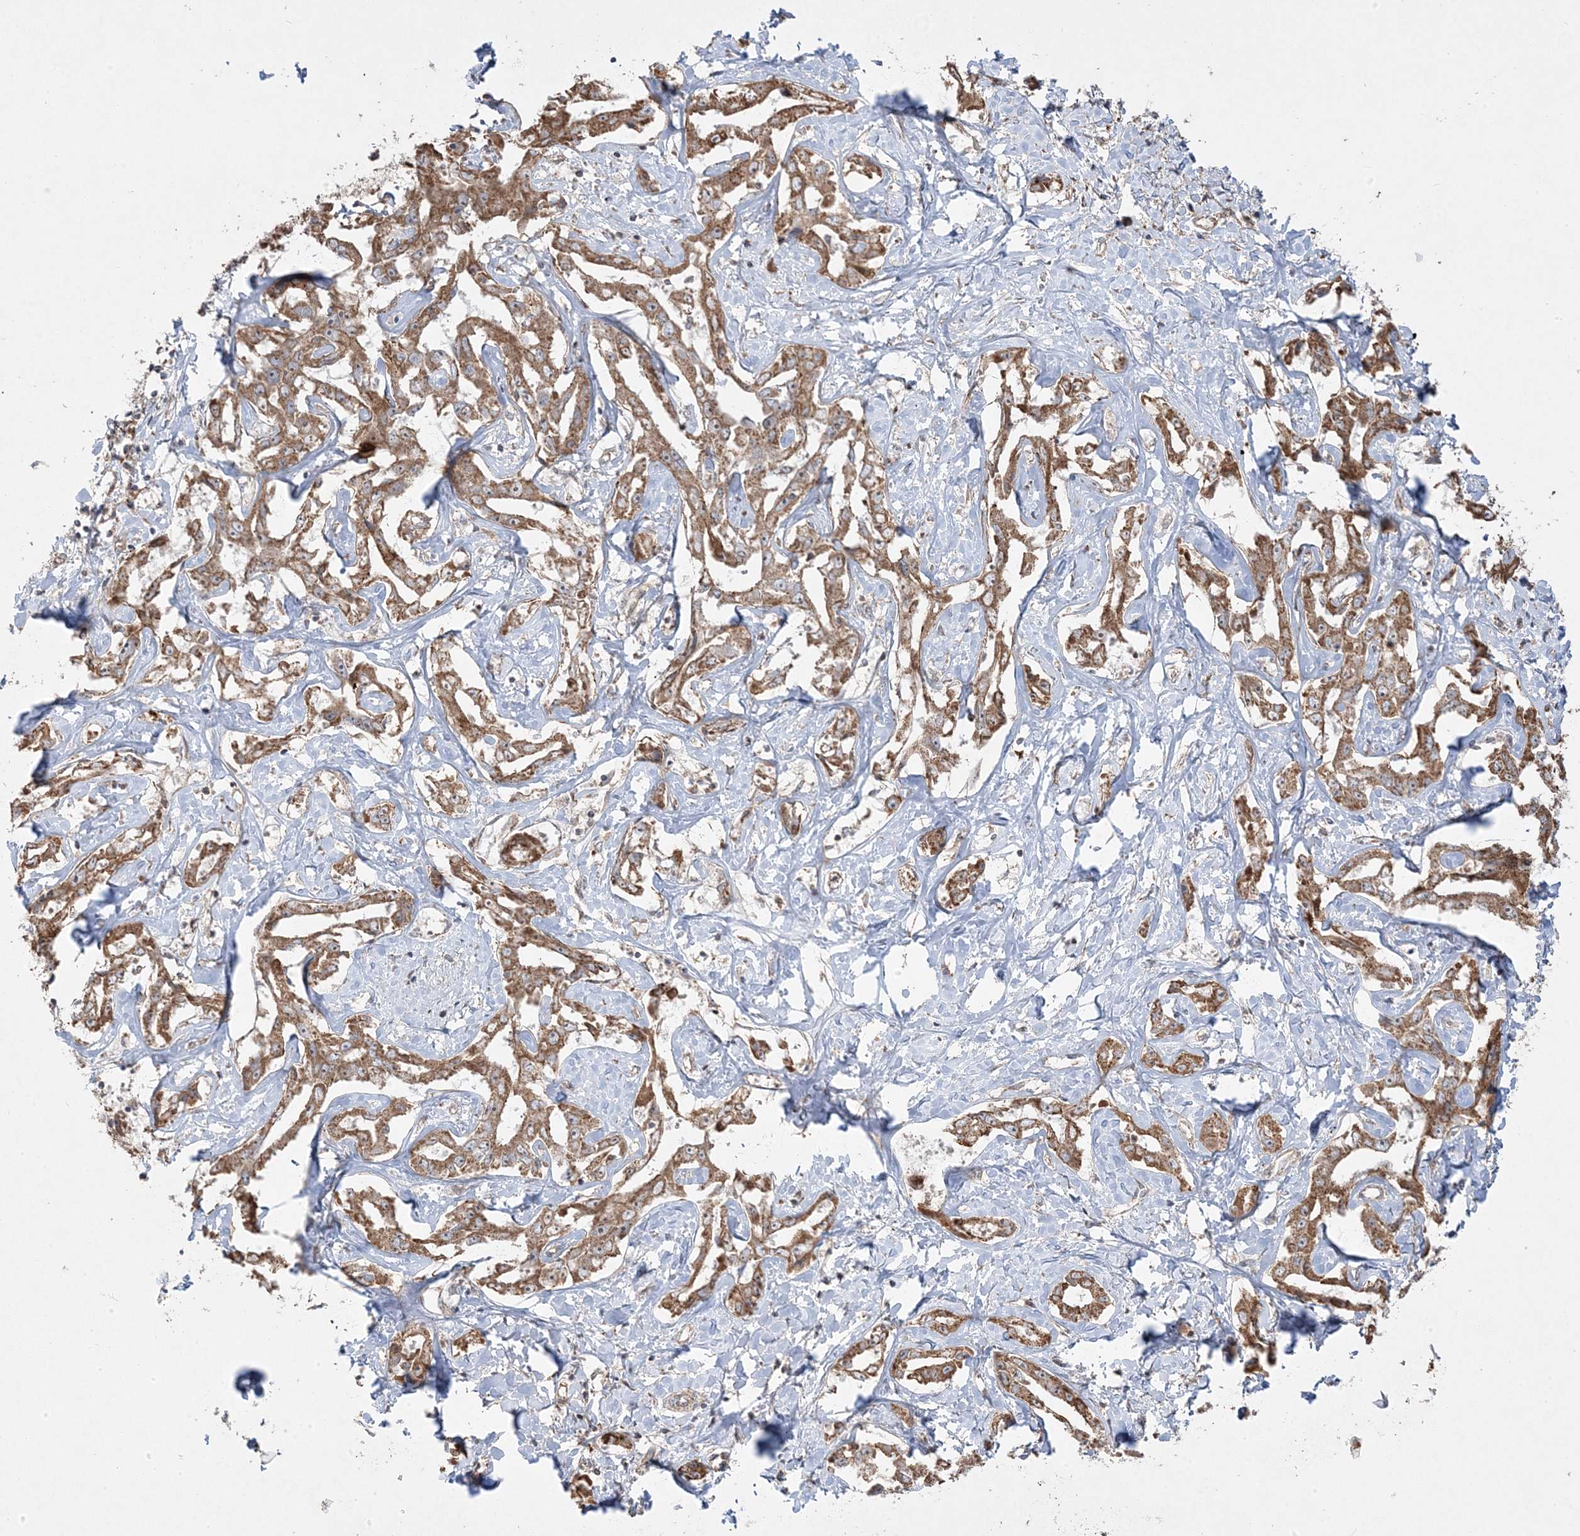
{"staining": {"intensity": "moderate", "quantity": ">75%", "location": "cytoplasmic/membranous"}, "tissue": "liver cancer", "cell_type": "Tumor cells", "image_type": "cancer", "snomed": [{"axis": "morphology", "description": "Cholangiocarcinoma"}, {"axis": "topography", "description": "Liver"}], "caption": "Immunohistochemical staining of human cholangiocarcinoma (liver) shows medium levels of moderate cytoplasmic/membranous protein positivity in approximately >75% of tumor cells.", "gene": "CLUAP1", "patient": {"sex": "male", "age": 59}}